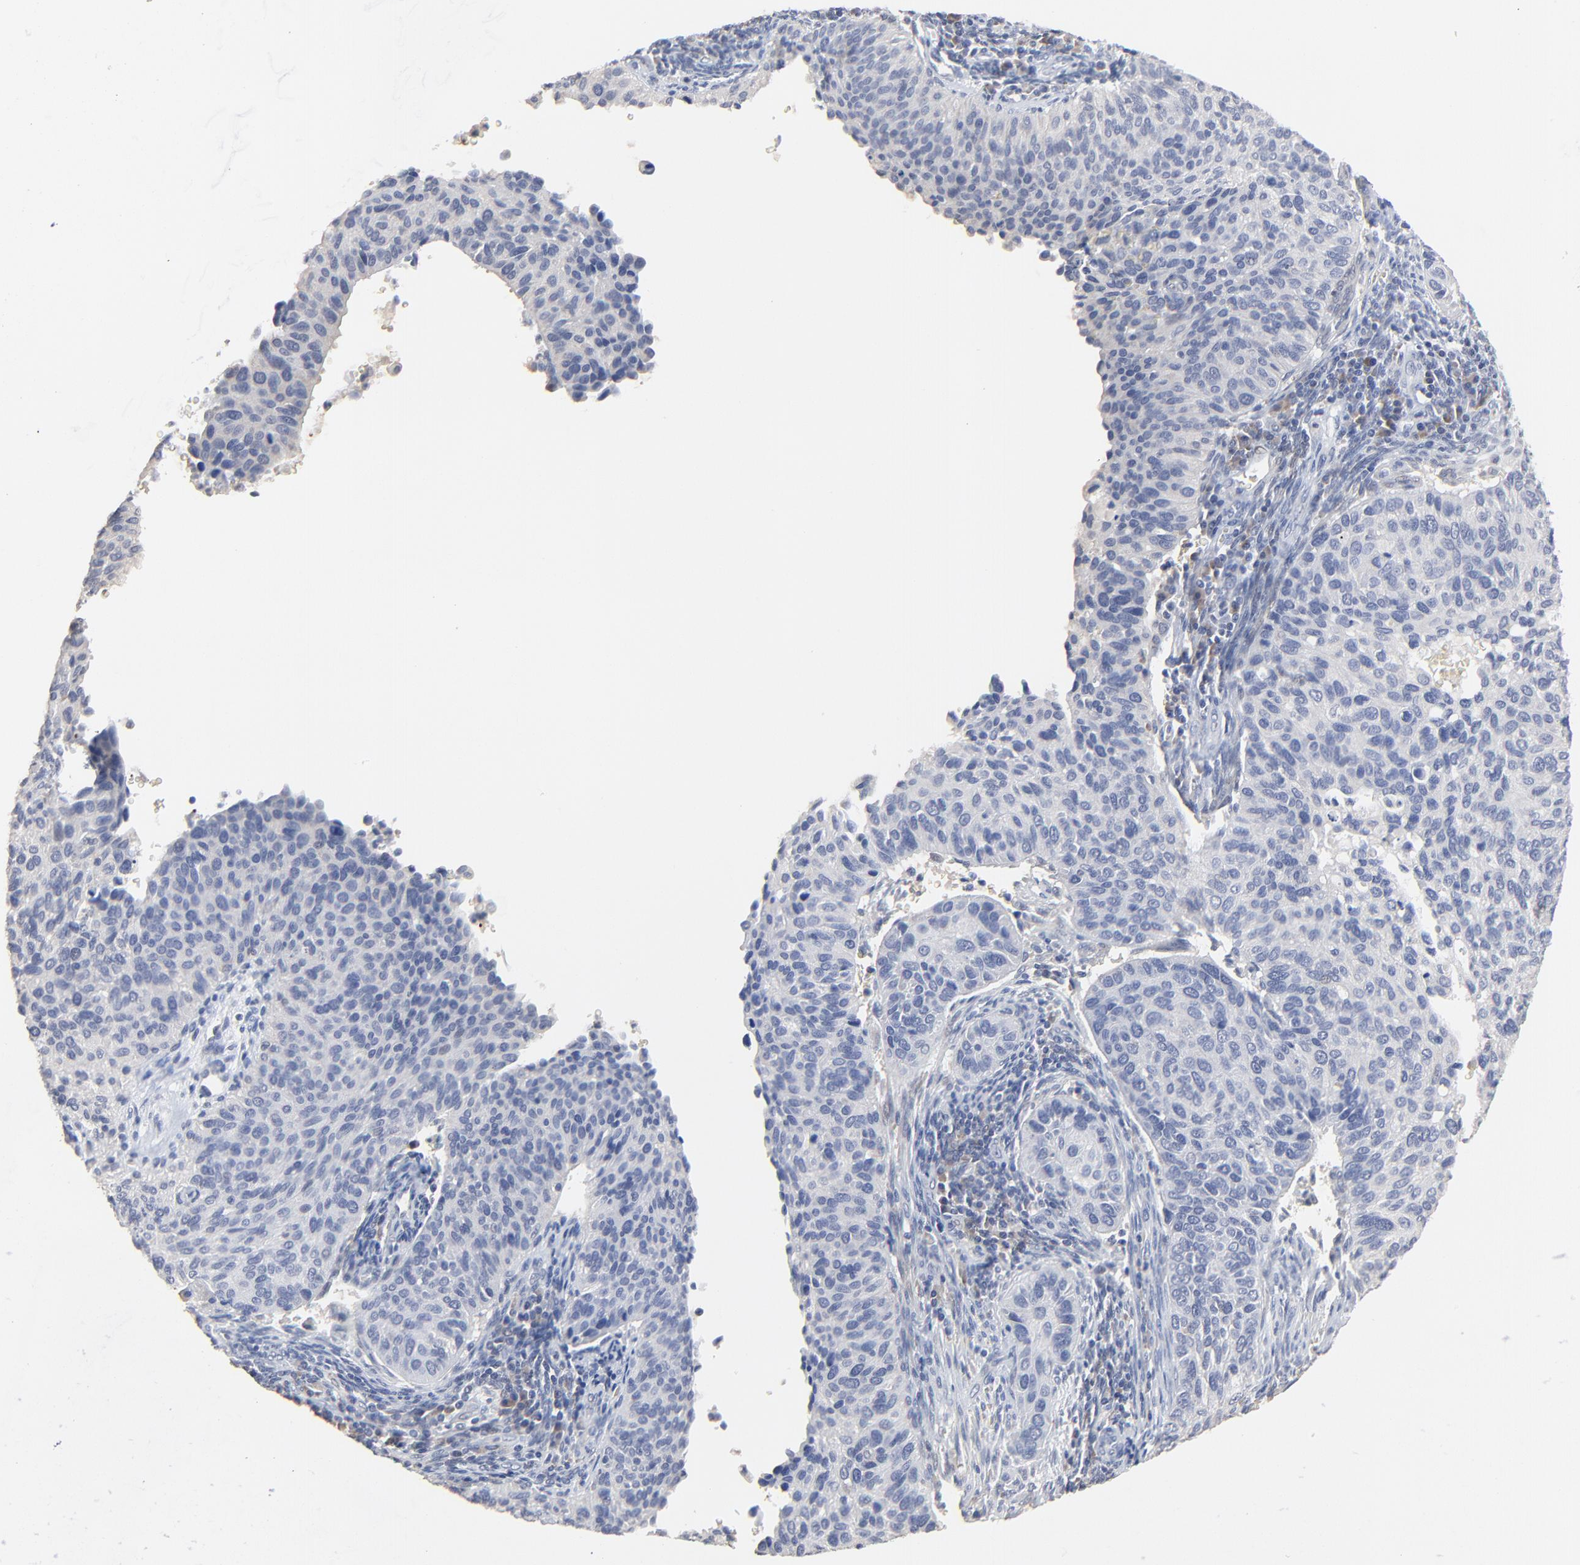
{"staining": {"intensity": "negative", "quantity": "none", "location": "none"}, "tissue": "cervical cancer", "cell_type": "Tumor cells", "image_type": "cancer", "snomed": [{"axis": "morphology", "description": "Adenocarcinoma, NOS"}, {"axis": "topography", "description": "Cervix"}], "caption": "IHC image of neoplastic tissue: cervical cancer stained with DAB shows no significant protein positivity in tumor cells. The staining is performed using DAB brown chromogen with nuclei counter-stained in using hematoxylin.", "gene": "FANCB", "patient": {"sex": "female", "age": 29}}